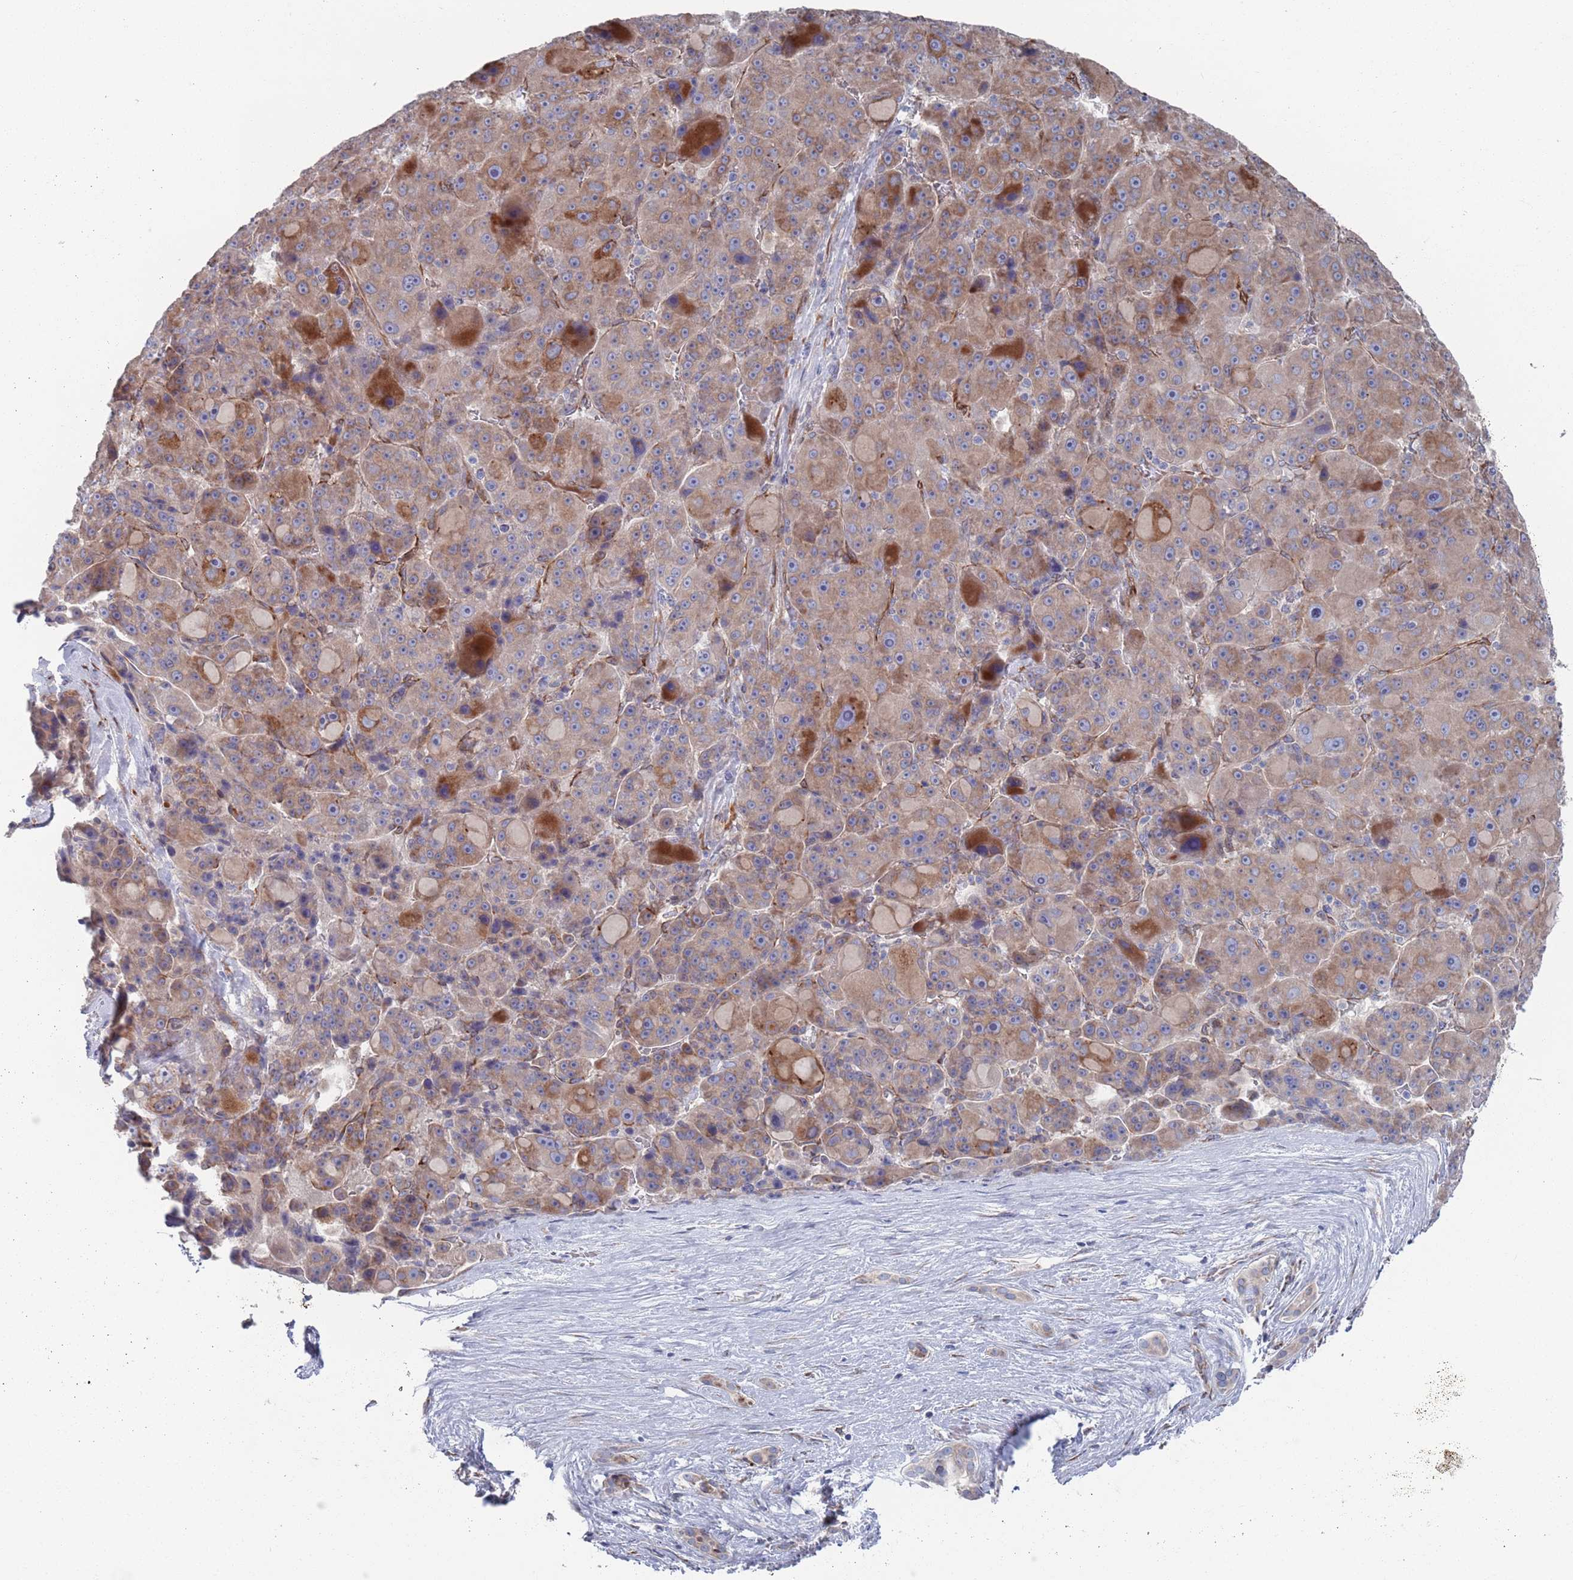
{"staining": {"intensity": "moderate", "quantity": "25%-75%", "location": "cytoplasmic/membranous"}, "tissue": "liver cancer", "cell_type": "Tumor cells", "image_type": "cancer", "snomed": [{"axis": "morphology", "description": "Carcinoma, Hepatocellular, NOS"}, {"axis": "topography", "description": "Liver"}], "caption": "Immunohistochemistry of liver cancer (hepatocellular carcinoma) exhibits medium levels of moderate cytoplasmic/membranous staining in about 25%-75% of tumor cells.", "gene": "CCDC106", "patient": {"sex": "male", "age": 76}}